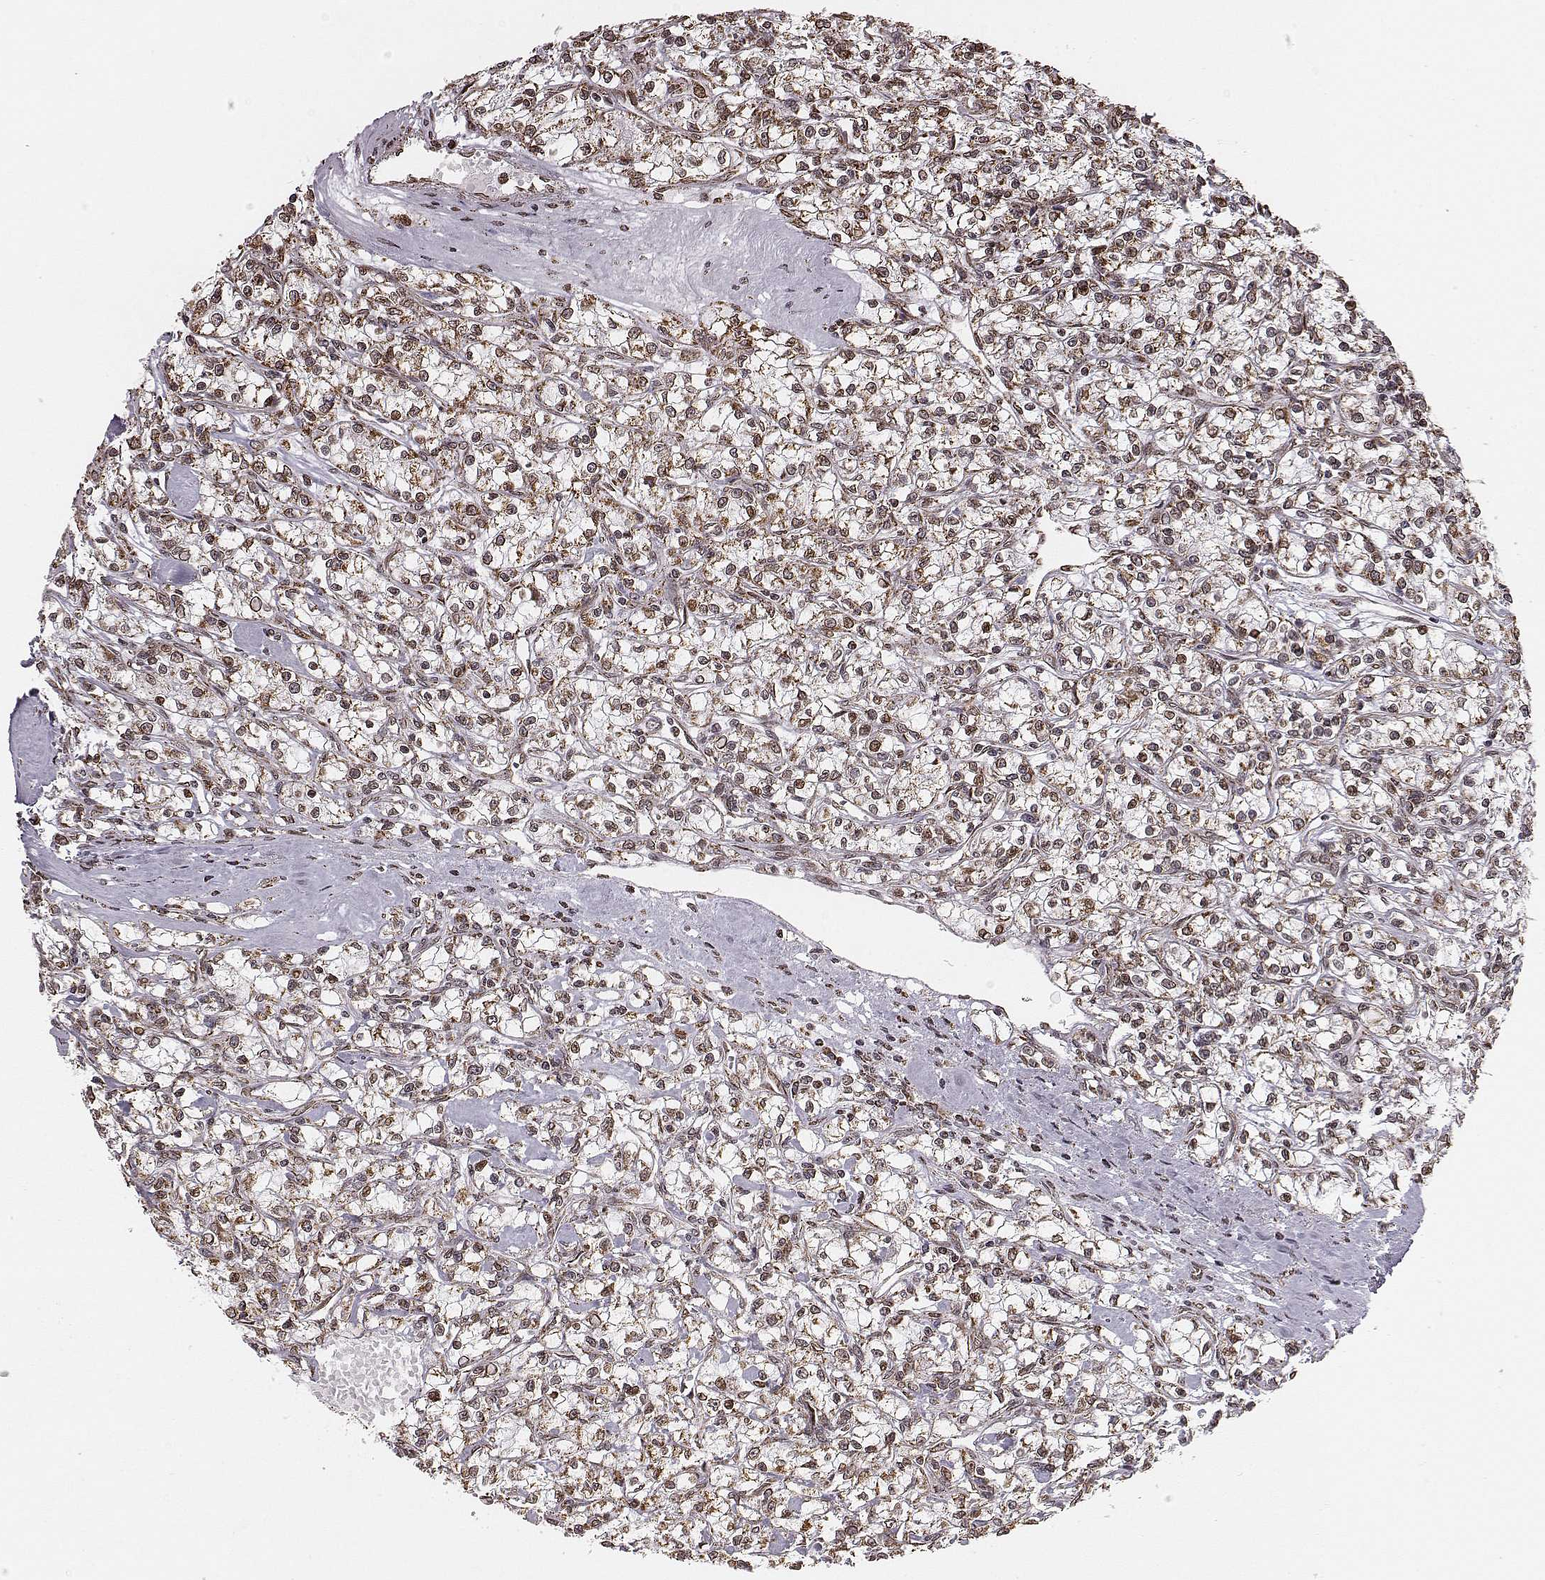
{"staining": {"intensity": "moderate", "quantity": "25%-75%", "location": "cytoplasmic/membranous"}, "tissue": "renal cancer", "cell_type": "Tumor cells", "image_type": "cancer", "snomed": [{"axis": "morphology", "description": "Adenocarcinoma, NOS"}, {"axis": "topography", "description": "Kidney"}], "caption": "Immunohistochemistry image of neoplastic tissue: human renal adenocarcinoma stained using immunohistochemistry demonstrates medium levels of moderate protein expression localized specifically in the cytoplasmic/membranous of tumor cells, appearing as a cytoplasmic/membranous brown color.", "gene": "ACOT2", "patient": {"sex": "female", "age": 59}}